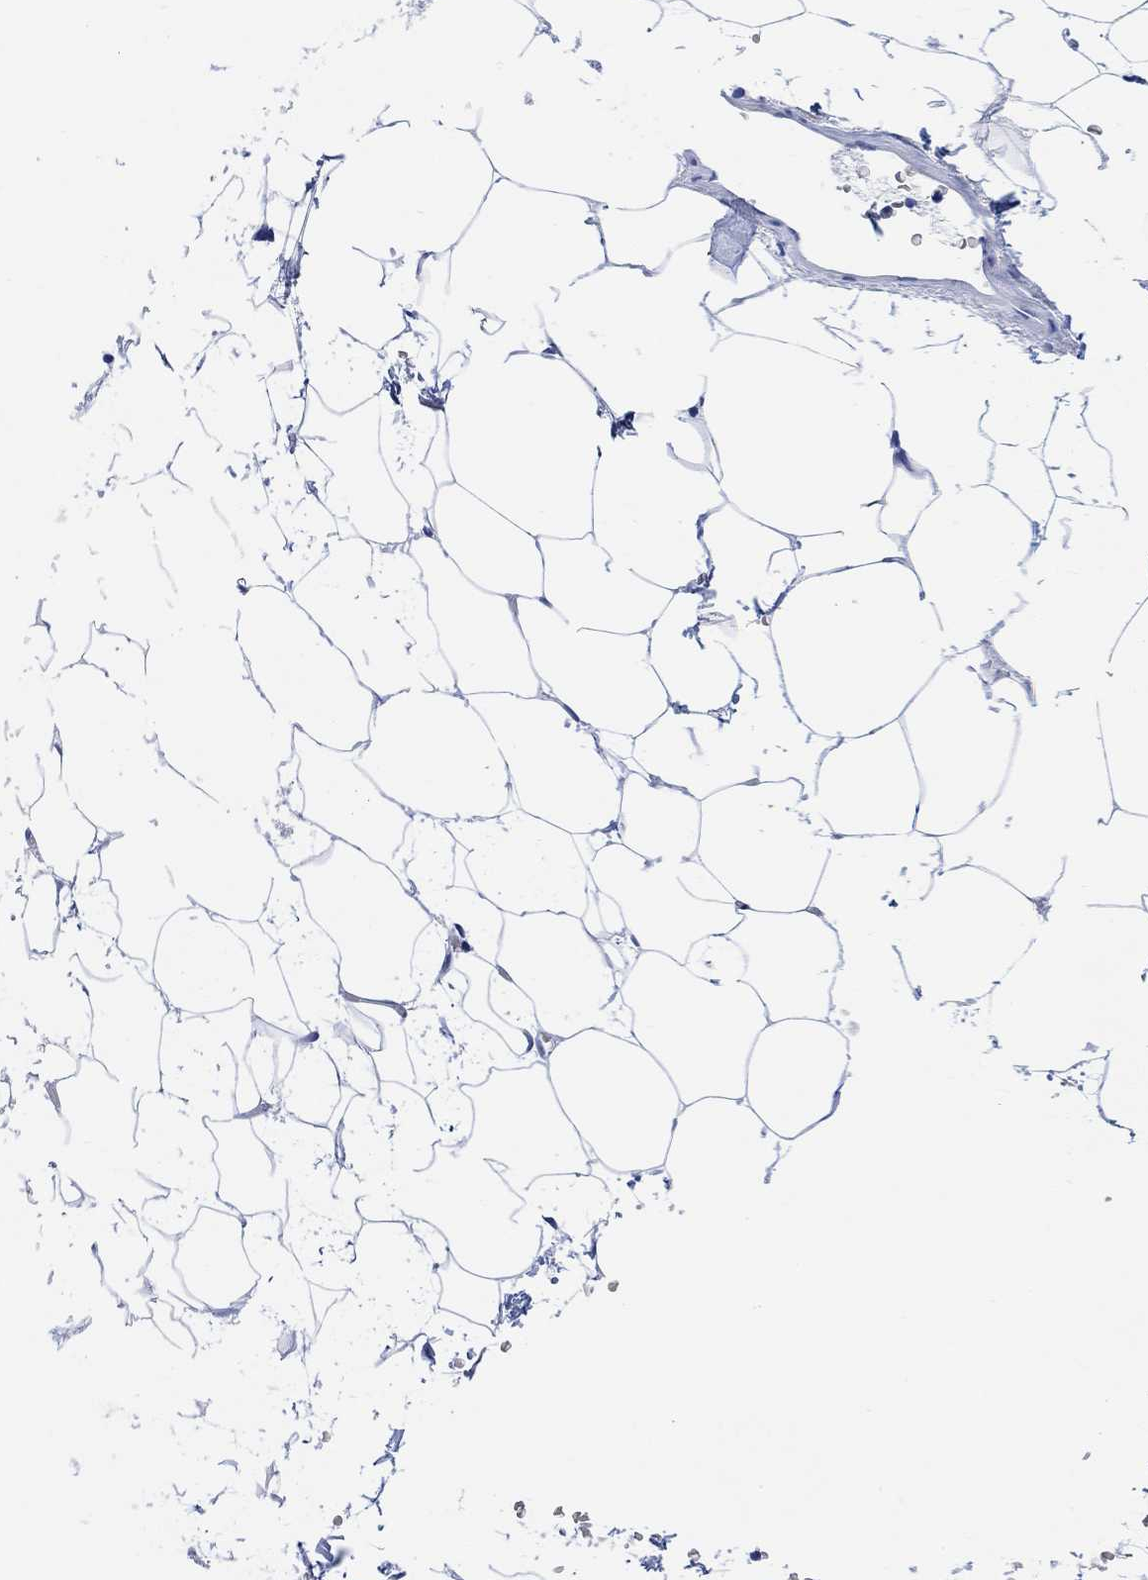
{"staining": {"intensity": "negative", "quantity": "none", "location": "none"}, "tissue": "adipose tissue", "cell_type": "Adipocytes", "image_type": "normal", "snomed": [{"axis": "morphology", "description": "Normal tissue, NOS"}, {"axis": "topography", "description": "Soft tissue"}, {"axis": "topography", "description": "Adipose tissue"}, {"axis": "topography", "description": "Vascular tissue"}, {"axis": "topography", "description": "Peripheral nerve tissue"}], "caption": "Protein analysis of normal adipose tissue reveals no significant expression in adipocytes.", "gene": "ANKRD33", "patient": {"sex": "male", "age": 68}}